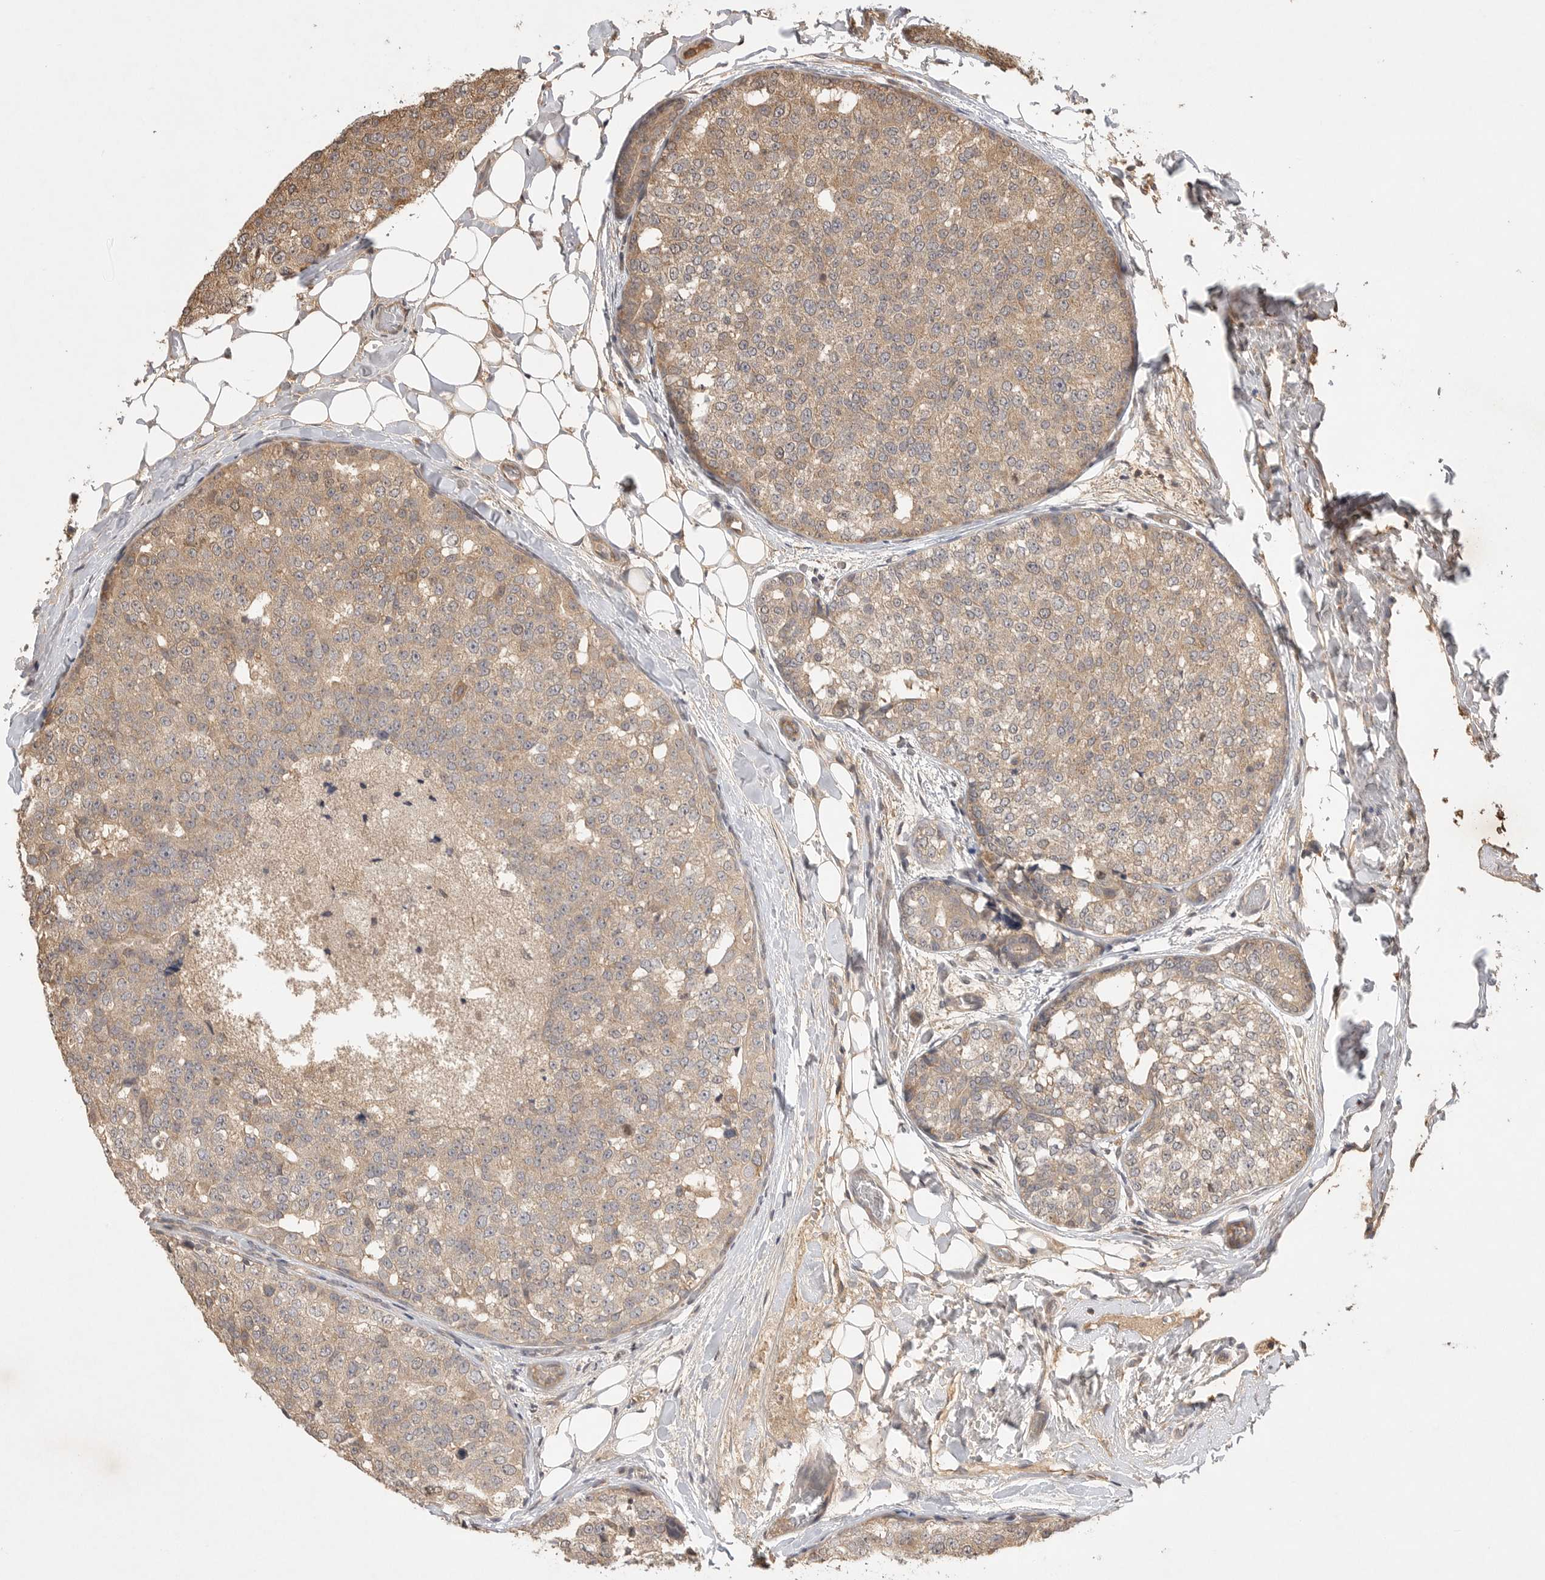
{"staining": {"intensity": "weak", "quantity": ">75%", "location": "cytoplasmic/membranous"}, "tissue": "breast cancer", "cell_type": "Tumor cells", "image_type": "cancer", "snomed": [{"axis": "morphology", "description": "Normal tissue, NOS"}, {"axis": "morphology", "description": "Duct carcinoma"}, {"axis": "topography", "description": "Breast"}], "caption": "IHC micrograph of human infiltrating ductal carcinoma (breast) stained for a protein (brown), which reveals low levels of weak cytoplasmic/membranous staining in about >75% of tumor cells.", "gene": "PRMT3", "patient": {"sex": "female", "age": 43}}